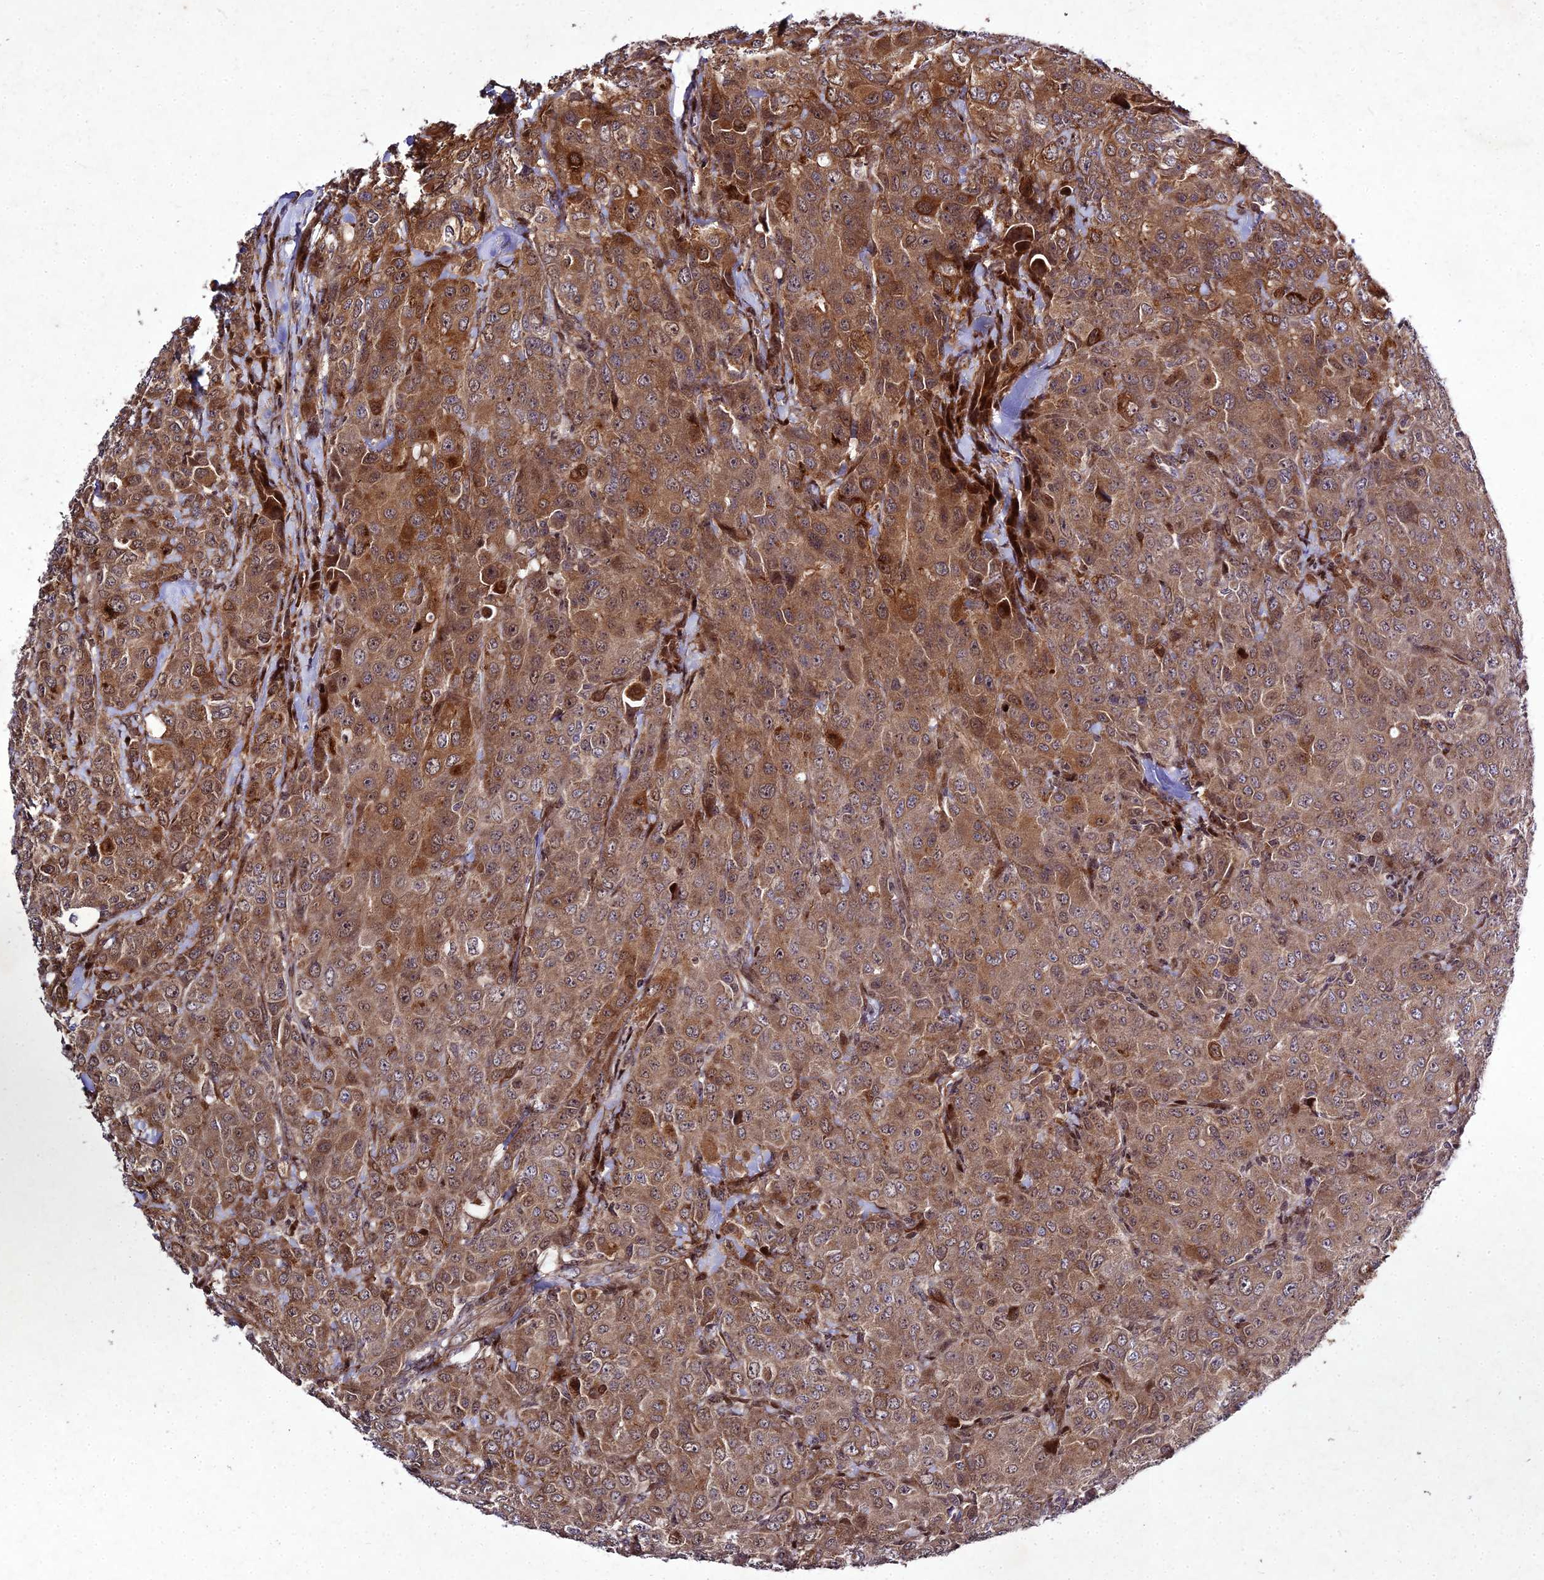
{"staining": {"intensity": "moderate", "quantity": ">75%", "location": "cytoplasmic/membranous"}, "tissue": "breast cancer", "cell_type": "Tumor cells", "image_type": "cancer", "snomed": [{"axis": "morphology", "description": "Duct carcinoma"}, {"axis": "topography", "description": "Breast"}], "caption": "DAB immunohistochemical staining of breast cancer displays moderate cytoplasmic/membranous protein positivity in approximately >75% of tumor cells. The staining was performed using DAB (3,3'-diaminobenzidine), with brown indicating positive protein expression. Nuclei are stained blue with hematoxylin.", "gene": "MKKS", "patient": {"sex": "female", "age": 43}}